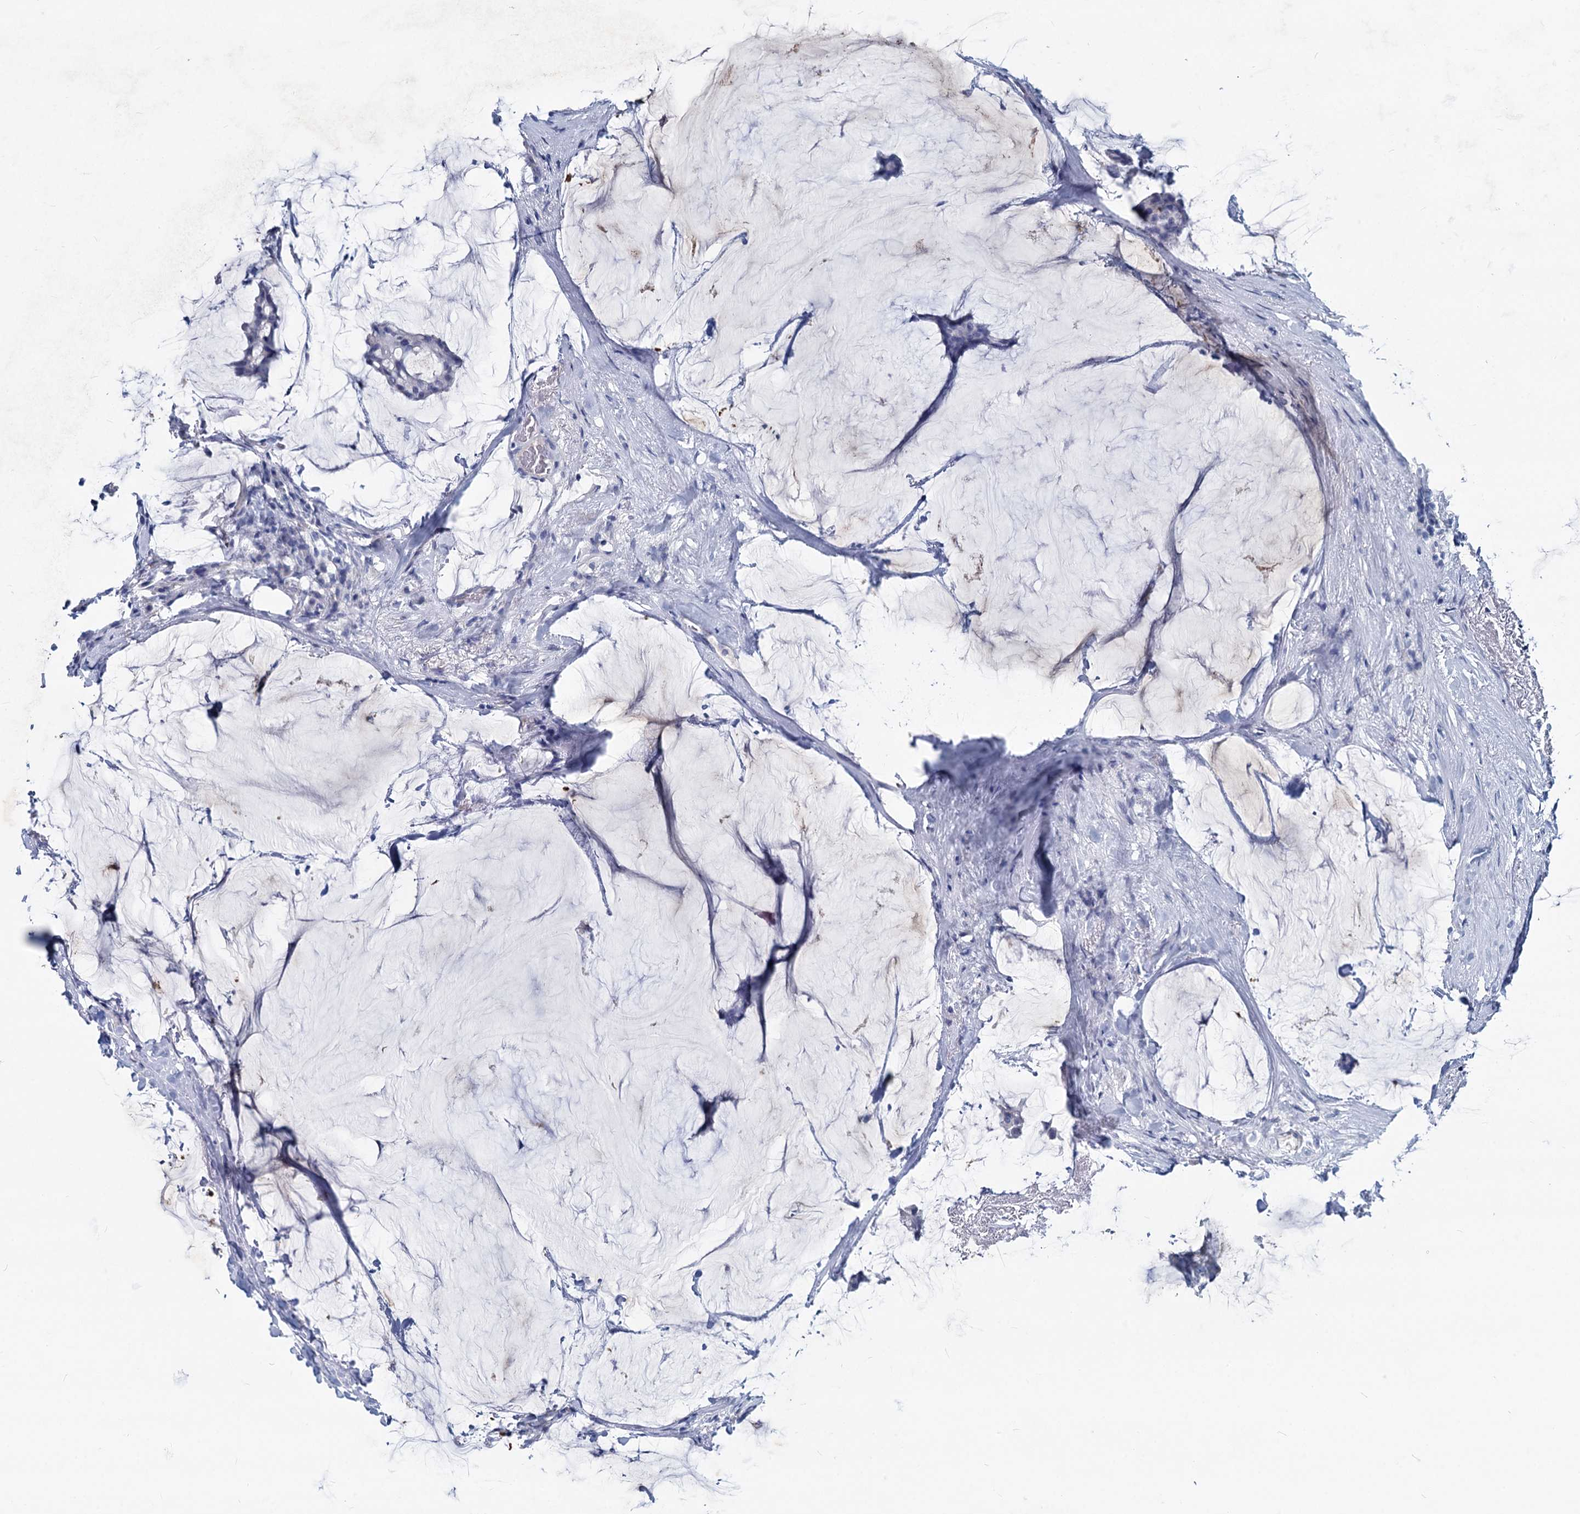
{"staining": {"intensity": "negative", "quantity": "none", "location": "none"}, "tissue": "breast cancer", "cell_type": "Tumor cells", "image_type": "cancer", "snomed": [{"axis": "morphology", "description": "Duct carcinoma"}, {"axis": "topography", "description": "Breast"}], "caption": "This is an IHC image of breast invasive ductal carcinoma. There is no expression in tumor cells.", "gene": "INSC", "patient": {"sex": "female", "age": 93}}